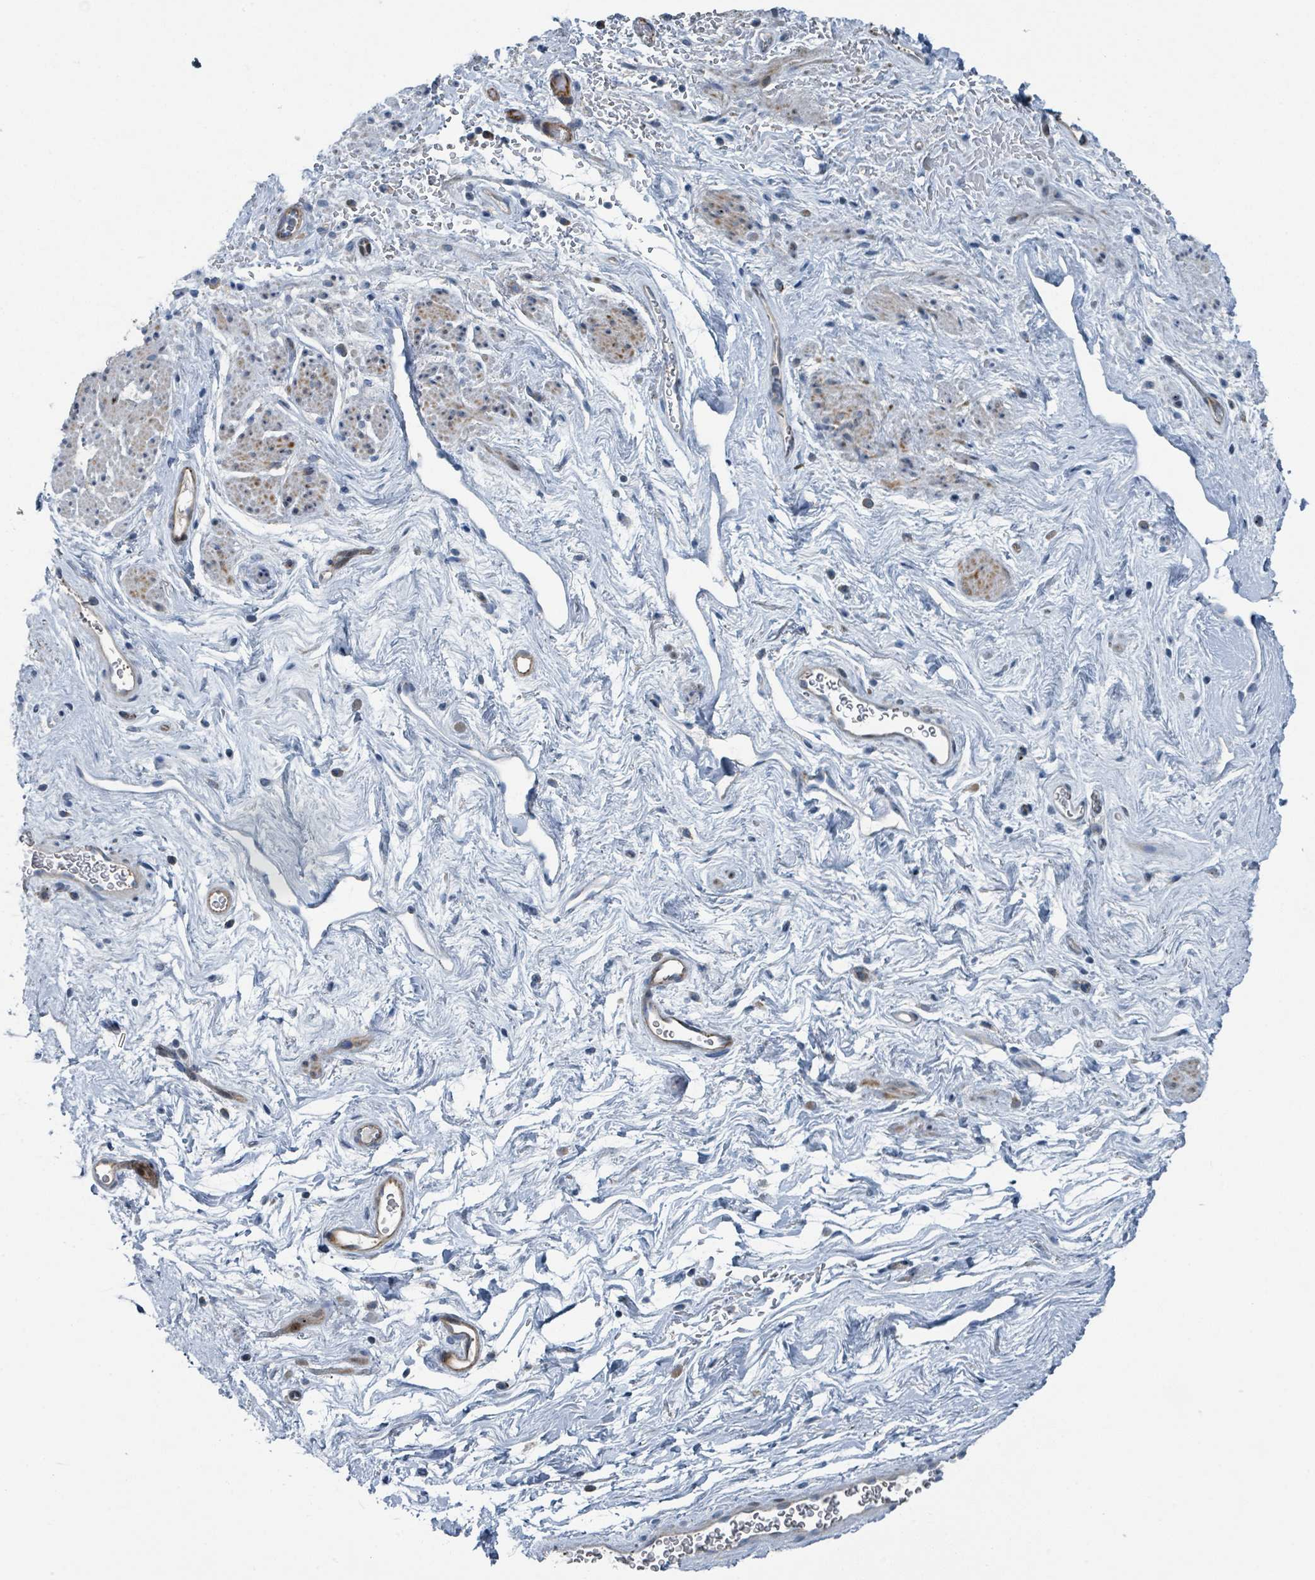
{"staining": {"intensity": "moderate", "quantity": "25%-75%", "location": "cytoplasmic/membranous"}, "tissue": "smooth muscle", "cell_type": "Smooth muscle cells", "image_type": "normal", "snomed": [{"axis": "morphology", "description": "Normal tissue, NOS"}, {"axis": "topography", "description": "Smooth muscle"}, {"axis": "topography", "description": "Peripheral nerve tissue"}], "caption": "This is an image of immunohistochemistry staining of normal smooth muscle, which shows moderate staining in the cytoplasmic/membranous of smooth muscle cells.", "gene": "DIPK2A", "patient": {"sex": "male", "age": 69}}